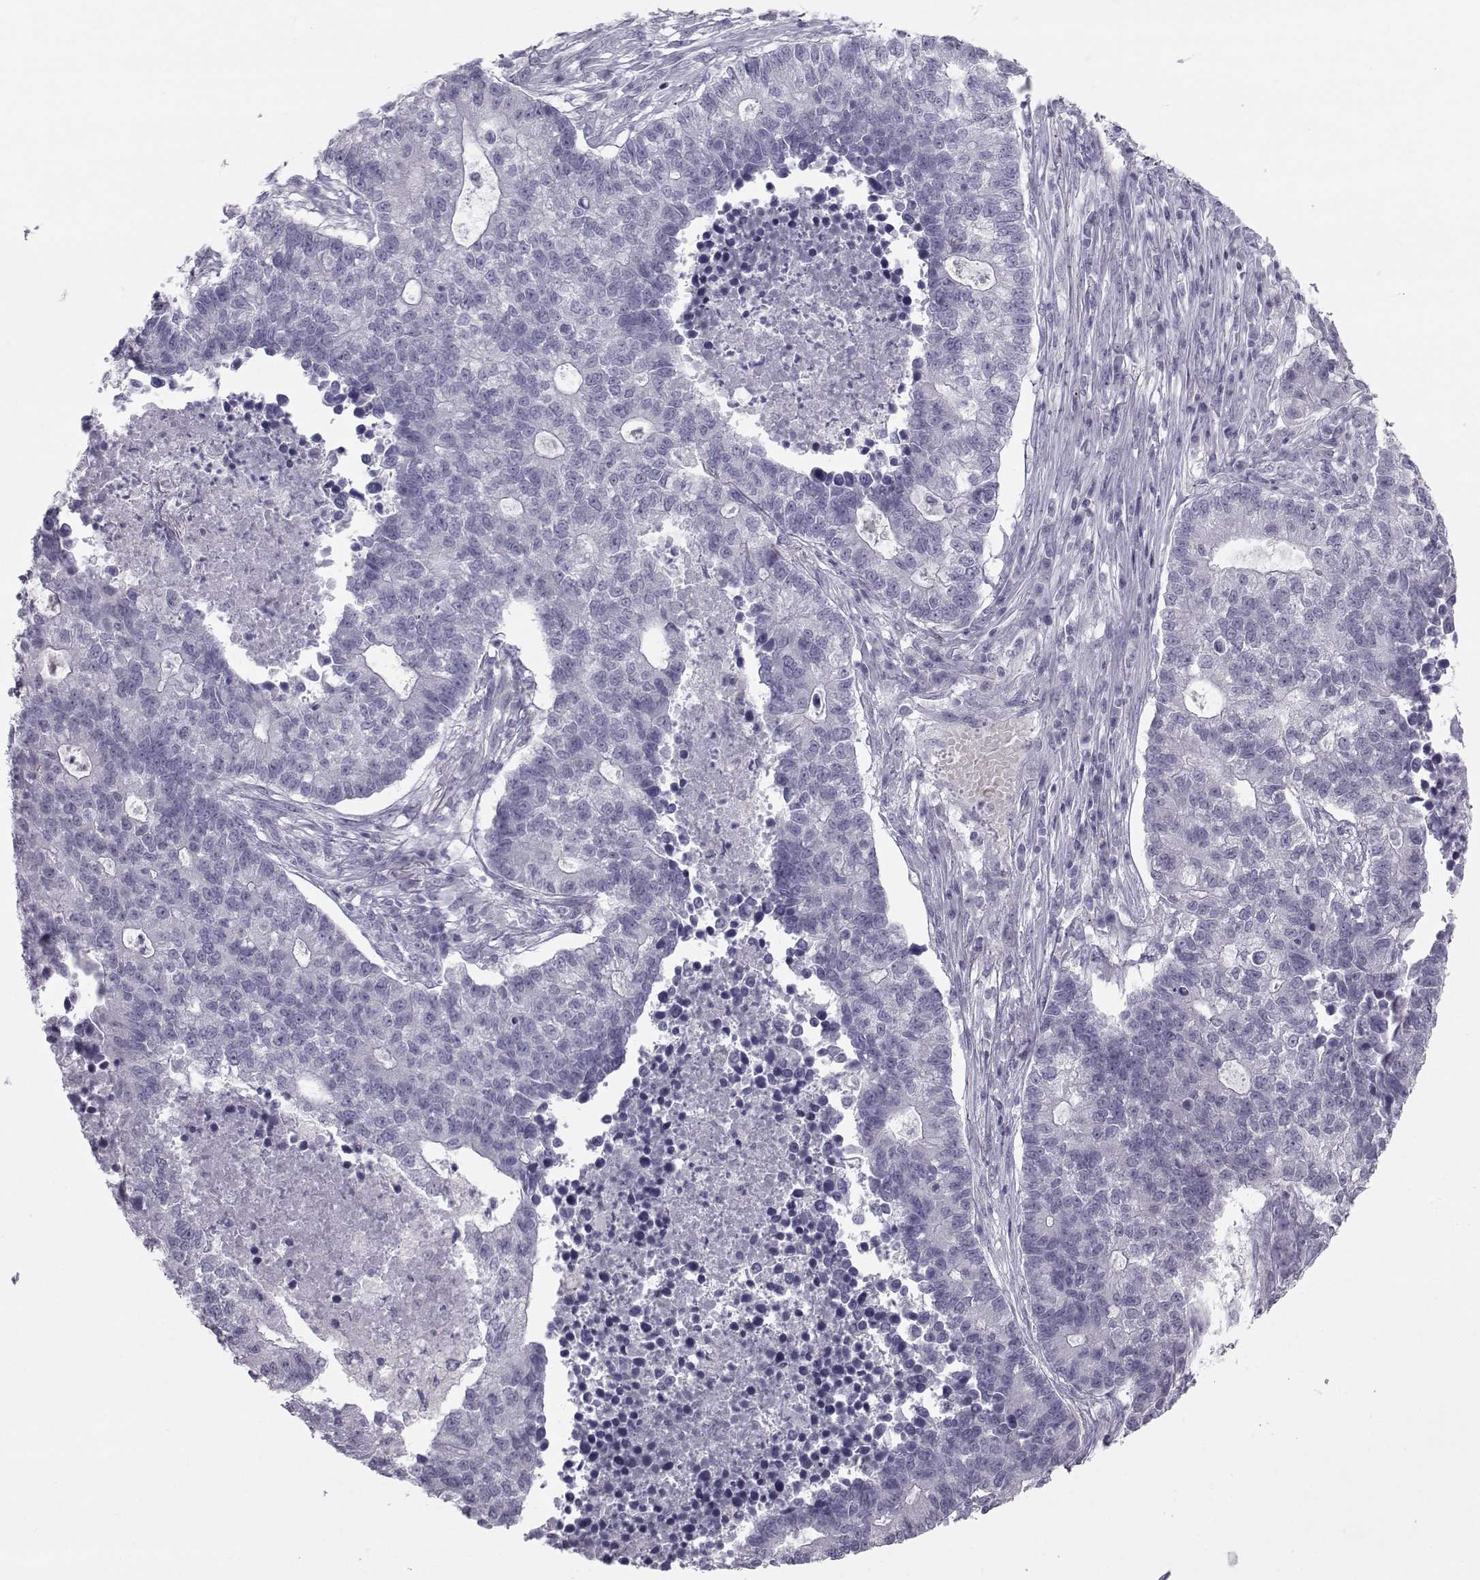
{"staining": {"intensity": "negative", "quantity": "none", "location": "none"}, "tissue": "lung cancer", "cell_type": "Tumor cells", "image_type": "cancer", "snomed": [{"axis": "morphology", "description": "Adenocarcinoma, NOS"}, {"axis": "topography", "description": "Lung"}], "caption": "The photomicrograph demonstrates no staining of tumor cells in lung cancer.", "gene": "GARIN3", "patient": {"sex": "male", "age": 57}}